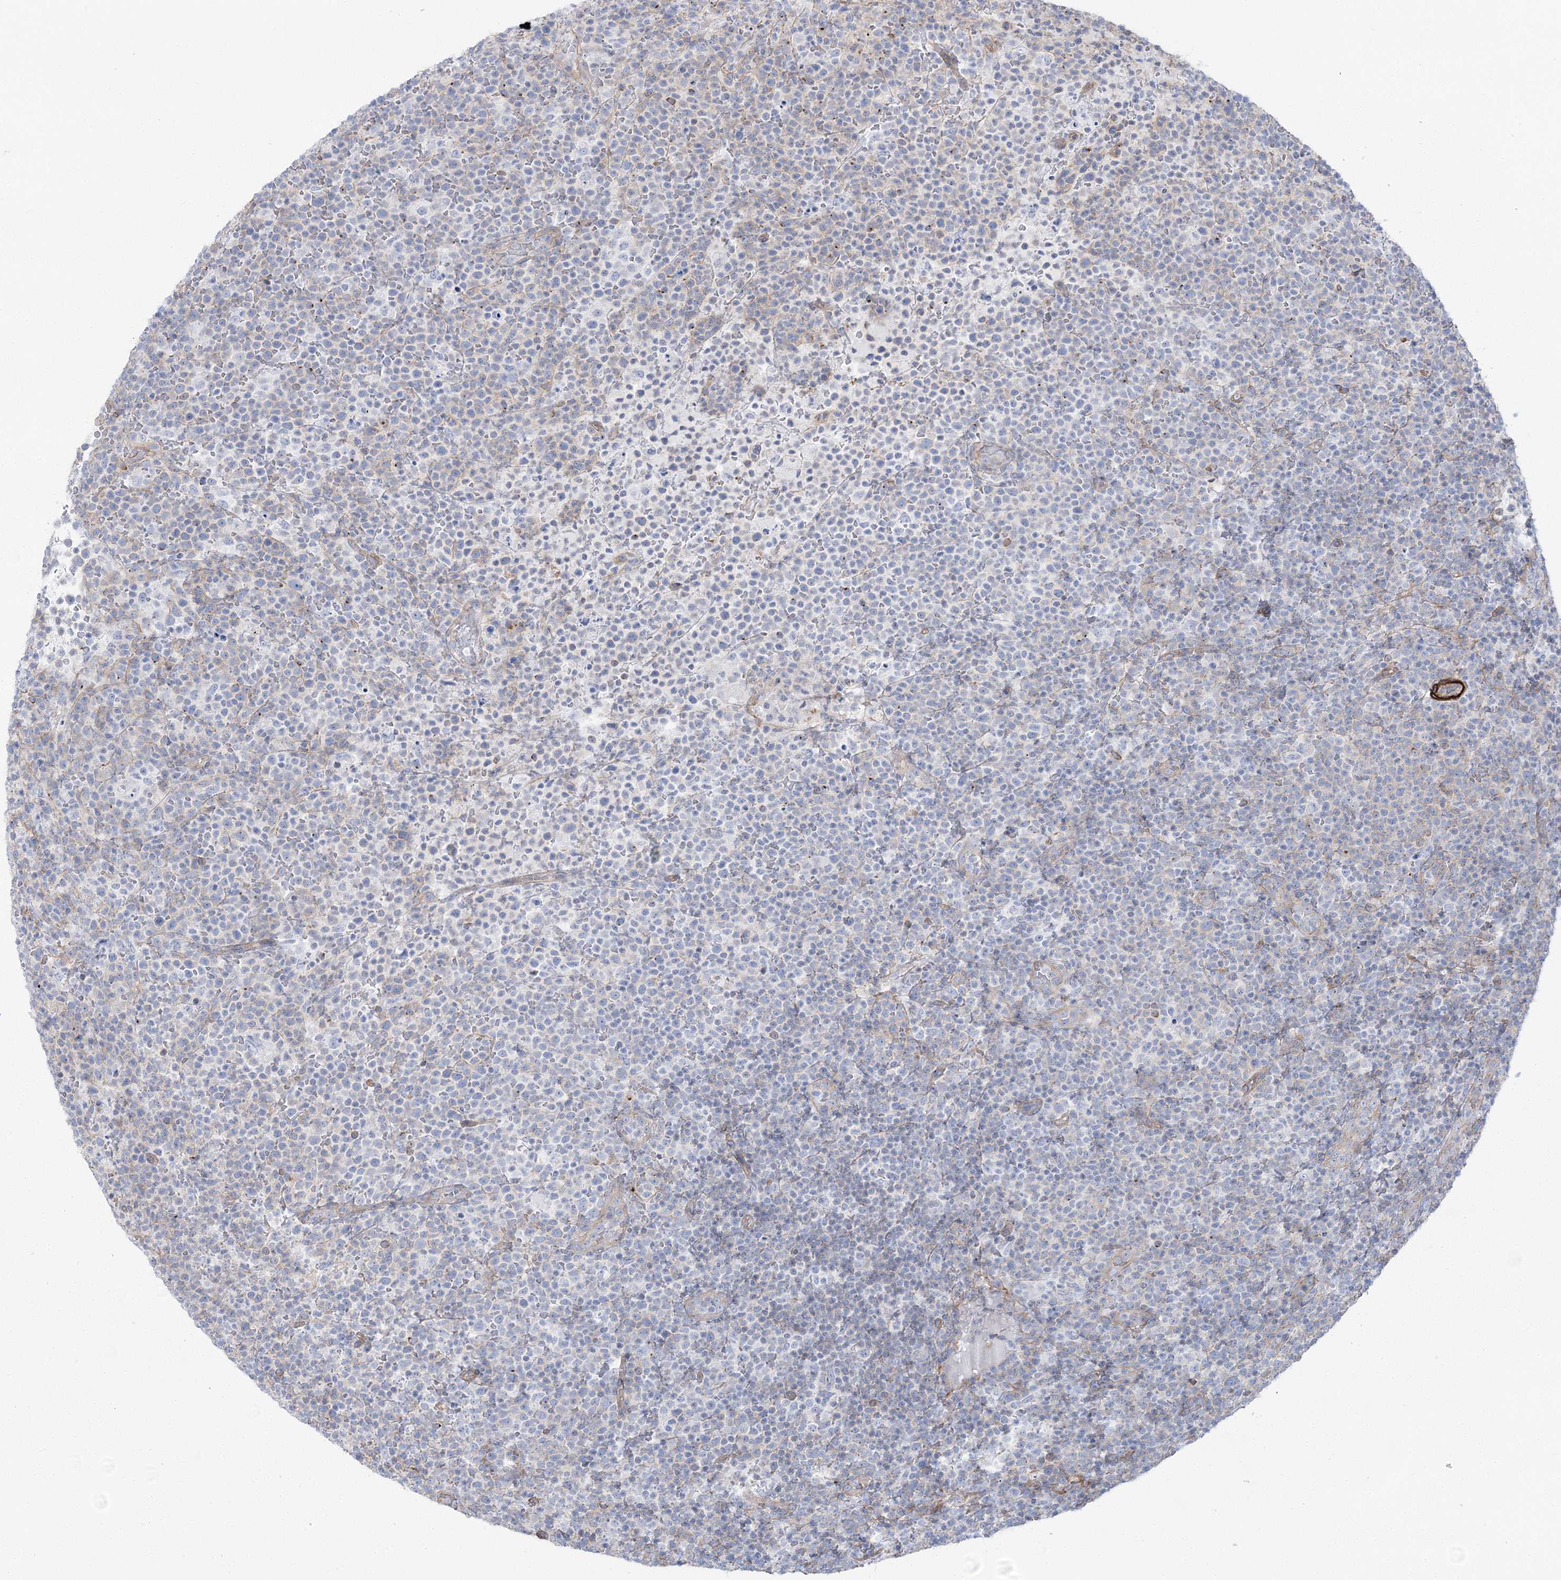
{"staining": {"intensity": "negative", "quantity": "none", "location": "none"}, "tissue": "lymphoma", "cell_type": "Tumor cells", "image_type": "cancer", "snomed": [{"axis": "morphology", "description": "Malignant lymphoma, non-Hodgkin's type, High grade"}, {"axis": "topography", "description": "Lymph node"}], "caption": "Human lymphoma stained for a protein using immunohistochemistry reveals no expression in tumor cells.", "gene": "PLEKHA5", "patient": {"sex": "male", "age": 61}}